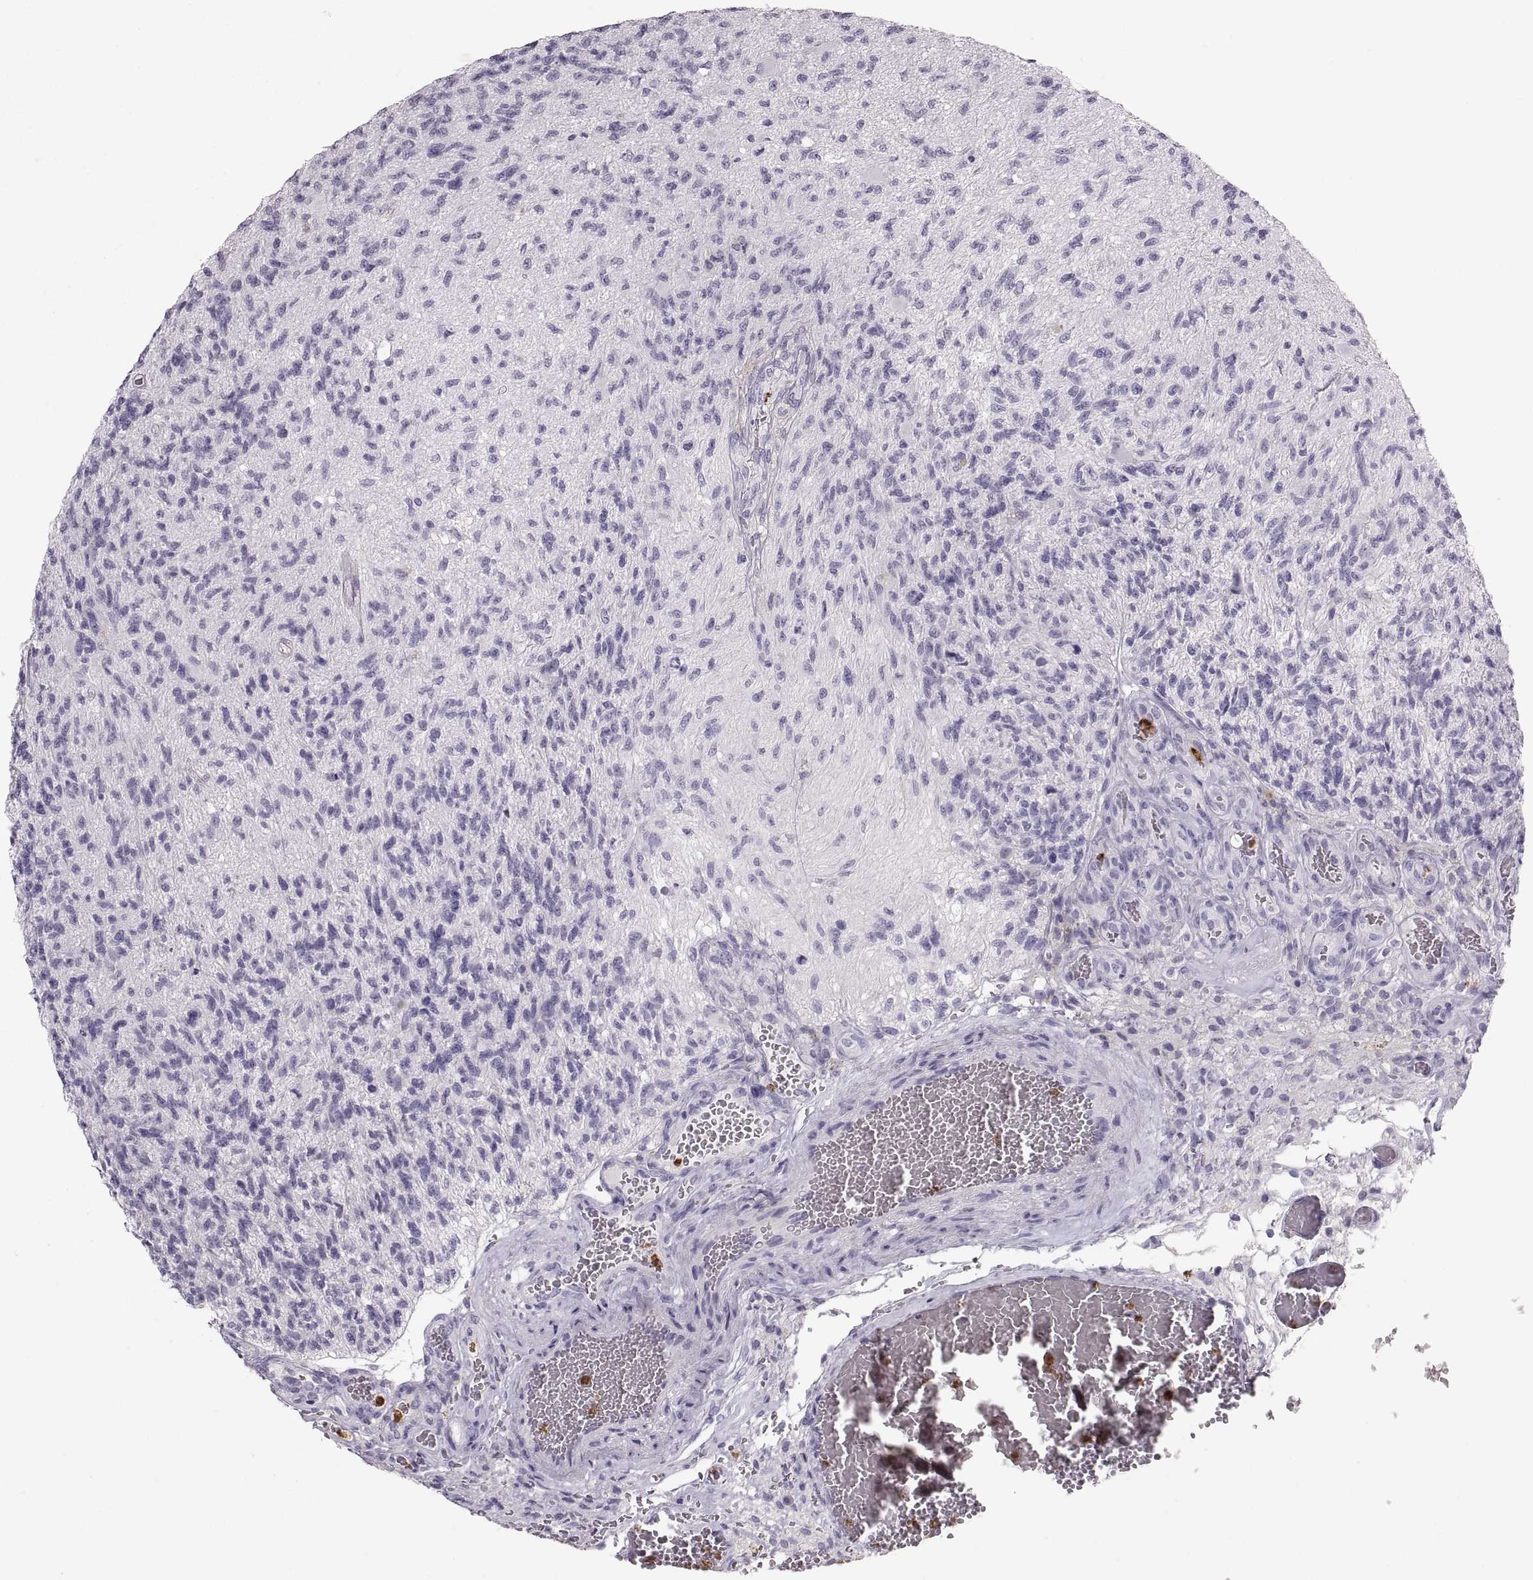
{"staining": {"intensity": "negative", "quantity": "none", "location": "none"}, "tissue": "glioma", "cell_type": "Tumor cells", "image_type": "cancer", "snomed": [{"axis": "morphology", "description": "Glioma, malignant, High grade"}, {"axis": "topography", "description": "Brain"}], "caption": "Immunohistochemical staining of human glioma shows no significant expression in tumor cells. (Stains: DAB (3,3'-diaminobenzidine) immunohistochemistry with hematoxylin counter stain, Microscopy: brightfield microscopy at high magnification).", "gene": "MILR1", "patient": {"sex": "male", "age": 56}}